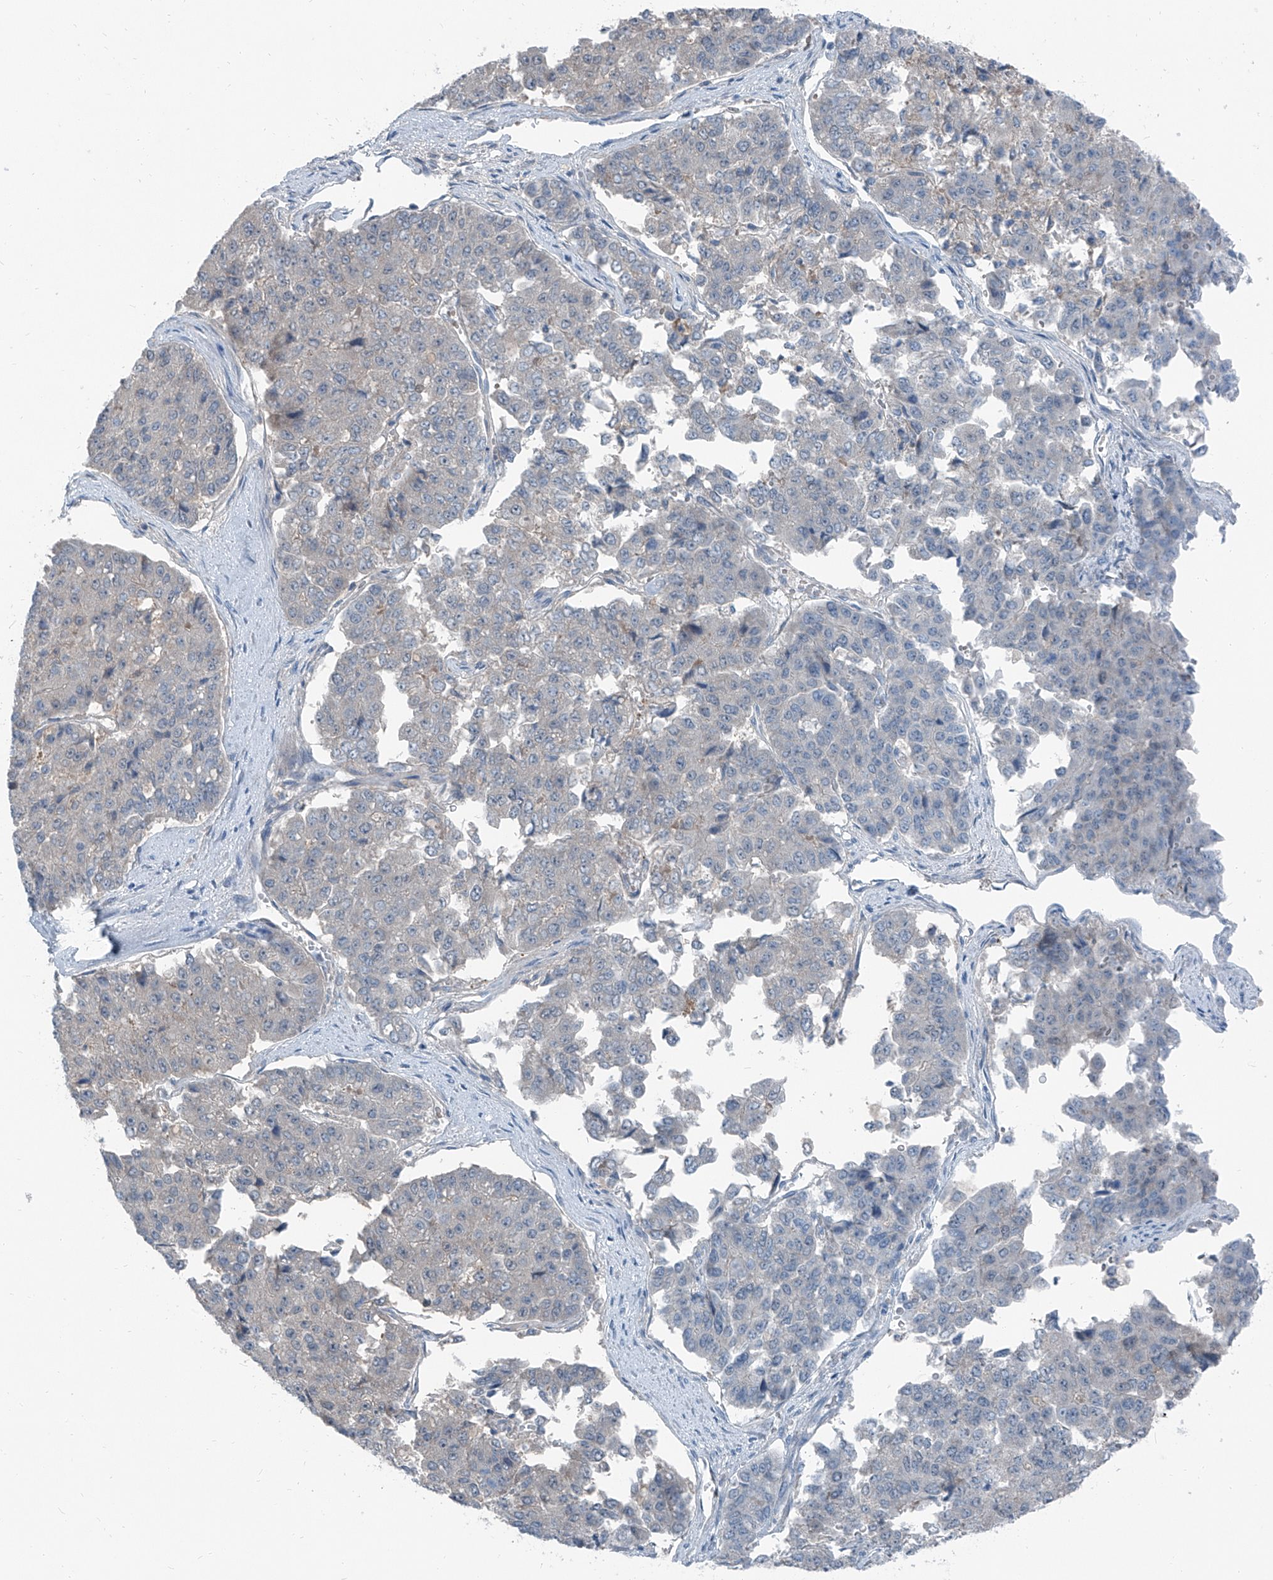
{"staining": {"intensity": "negative", "quantity": "none", "location": "none"}, "tissue": "pancreatic cancer", "cell_type": "Tumor cells", "image_type": "cancer", "snomed": [{"axis": "morphology", "description": "Adenocarcinoma, NOS"}, {"axis": "topography", "description": "Pancreas"}], "caption": "Immunohistochemistry of adenocarcinoma (pancreatic) demonstrates no positivity in tumor cells.", "gene": "RGN", "patient": {"sex": "male", "age": 50}}